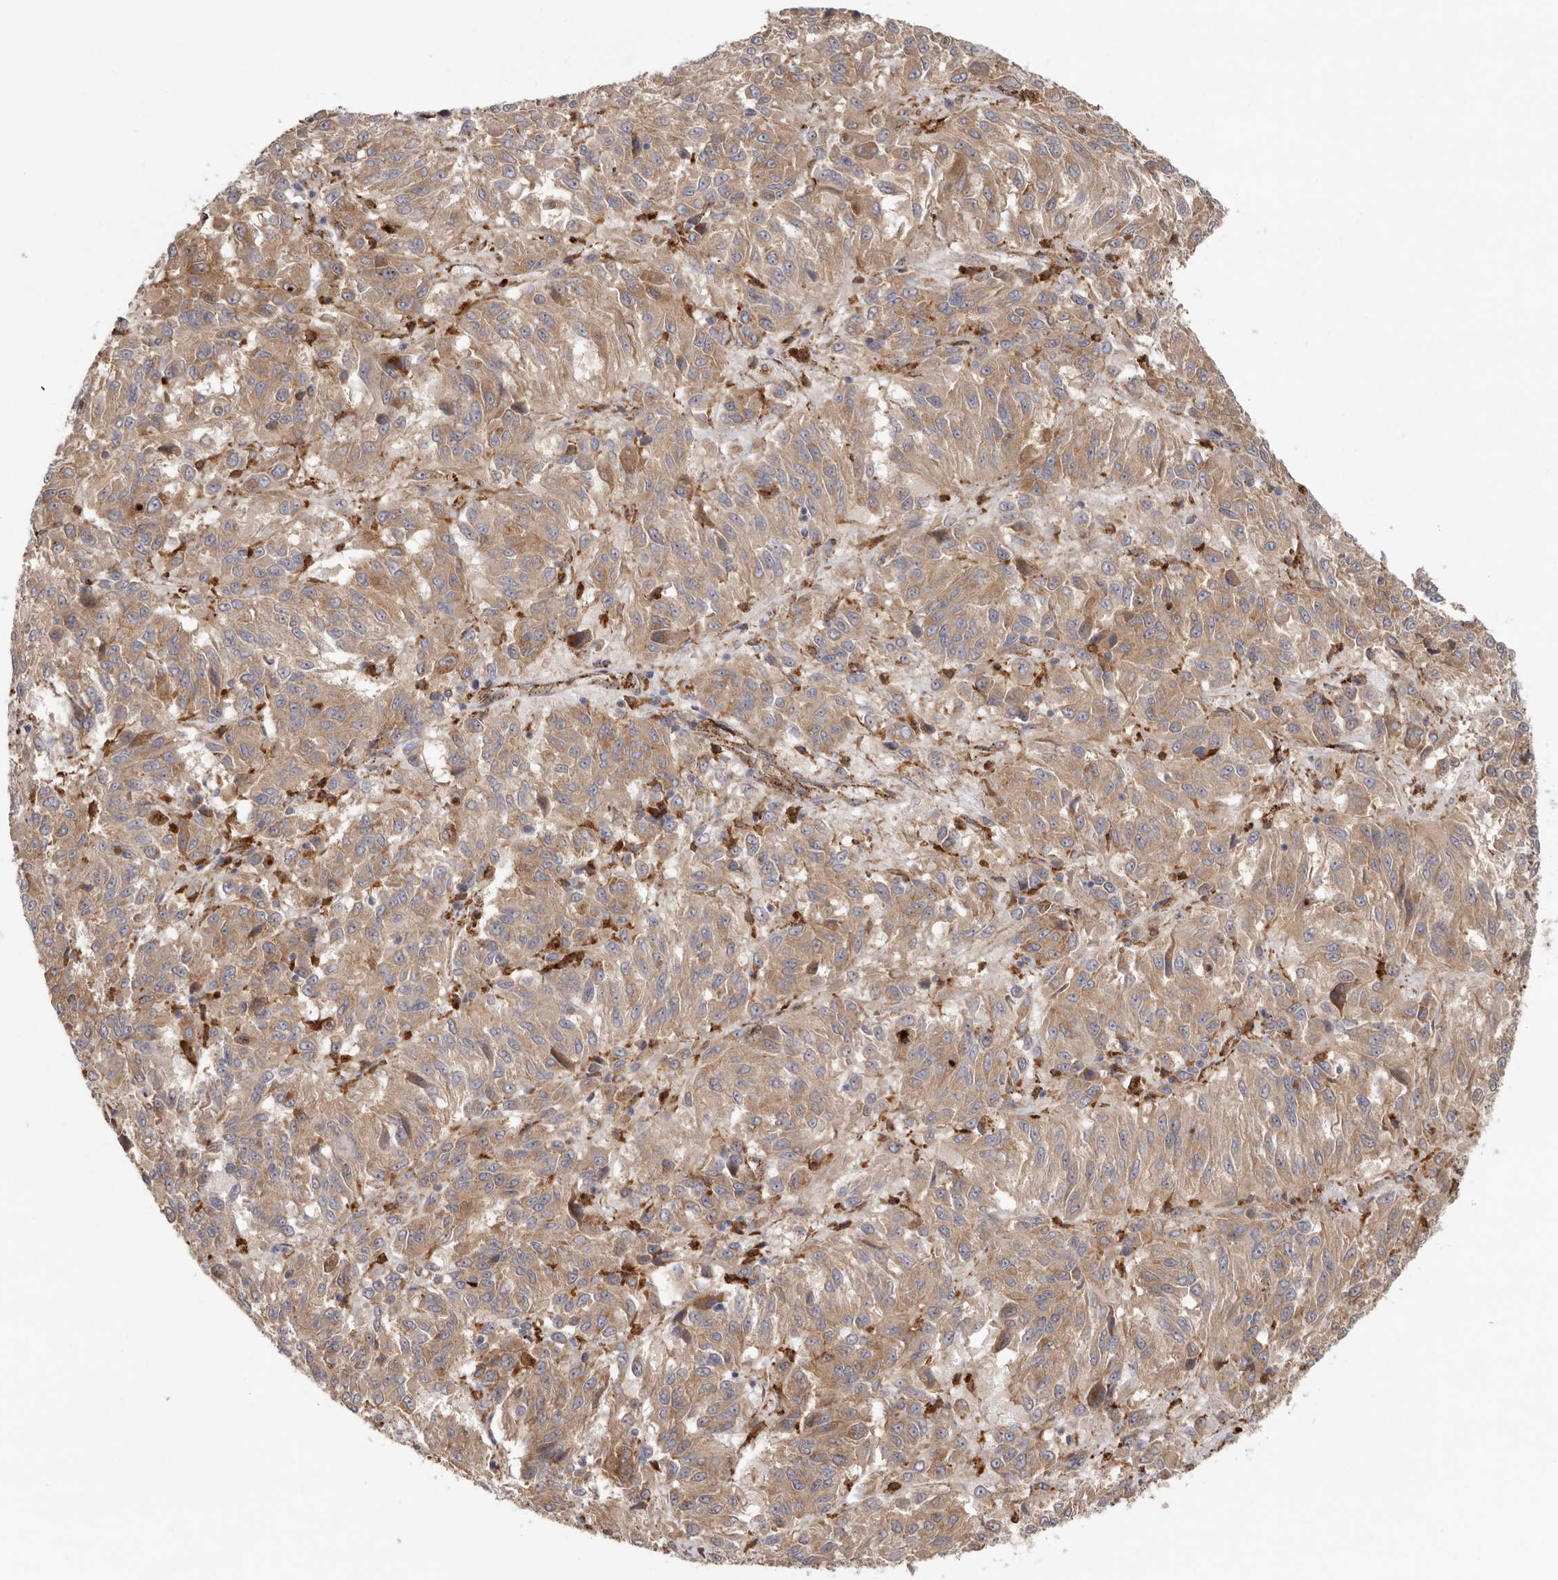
{"staining": {"intensity": "moderate", "quantity": ">75%", "location": "cytoplasmic/membranous"}, "tissue": "melanoma", "cell_type": "Tumor cells", "image_type": "cancer", "snomed": [{"axis": "morphology", "description": "Malignant melanoma, Metastatic site"}, {"axis": "topography", "description": "Lung"}], "caption": "Malignant melanoma (metastatic site) tissue exhibits moderate cytoplasmic/membranous staining in about >75% of tumor cells", "gene": "GRN", "patient": {"sex": "male", "age": 64}}